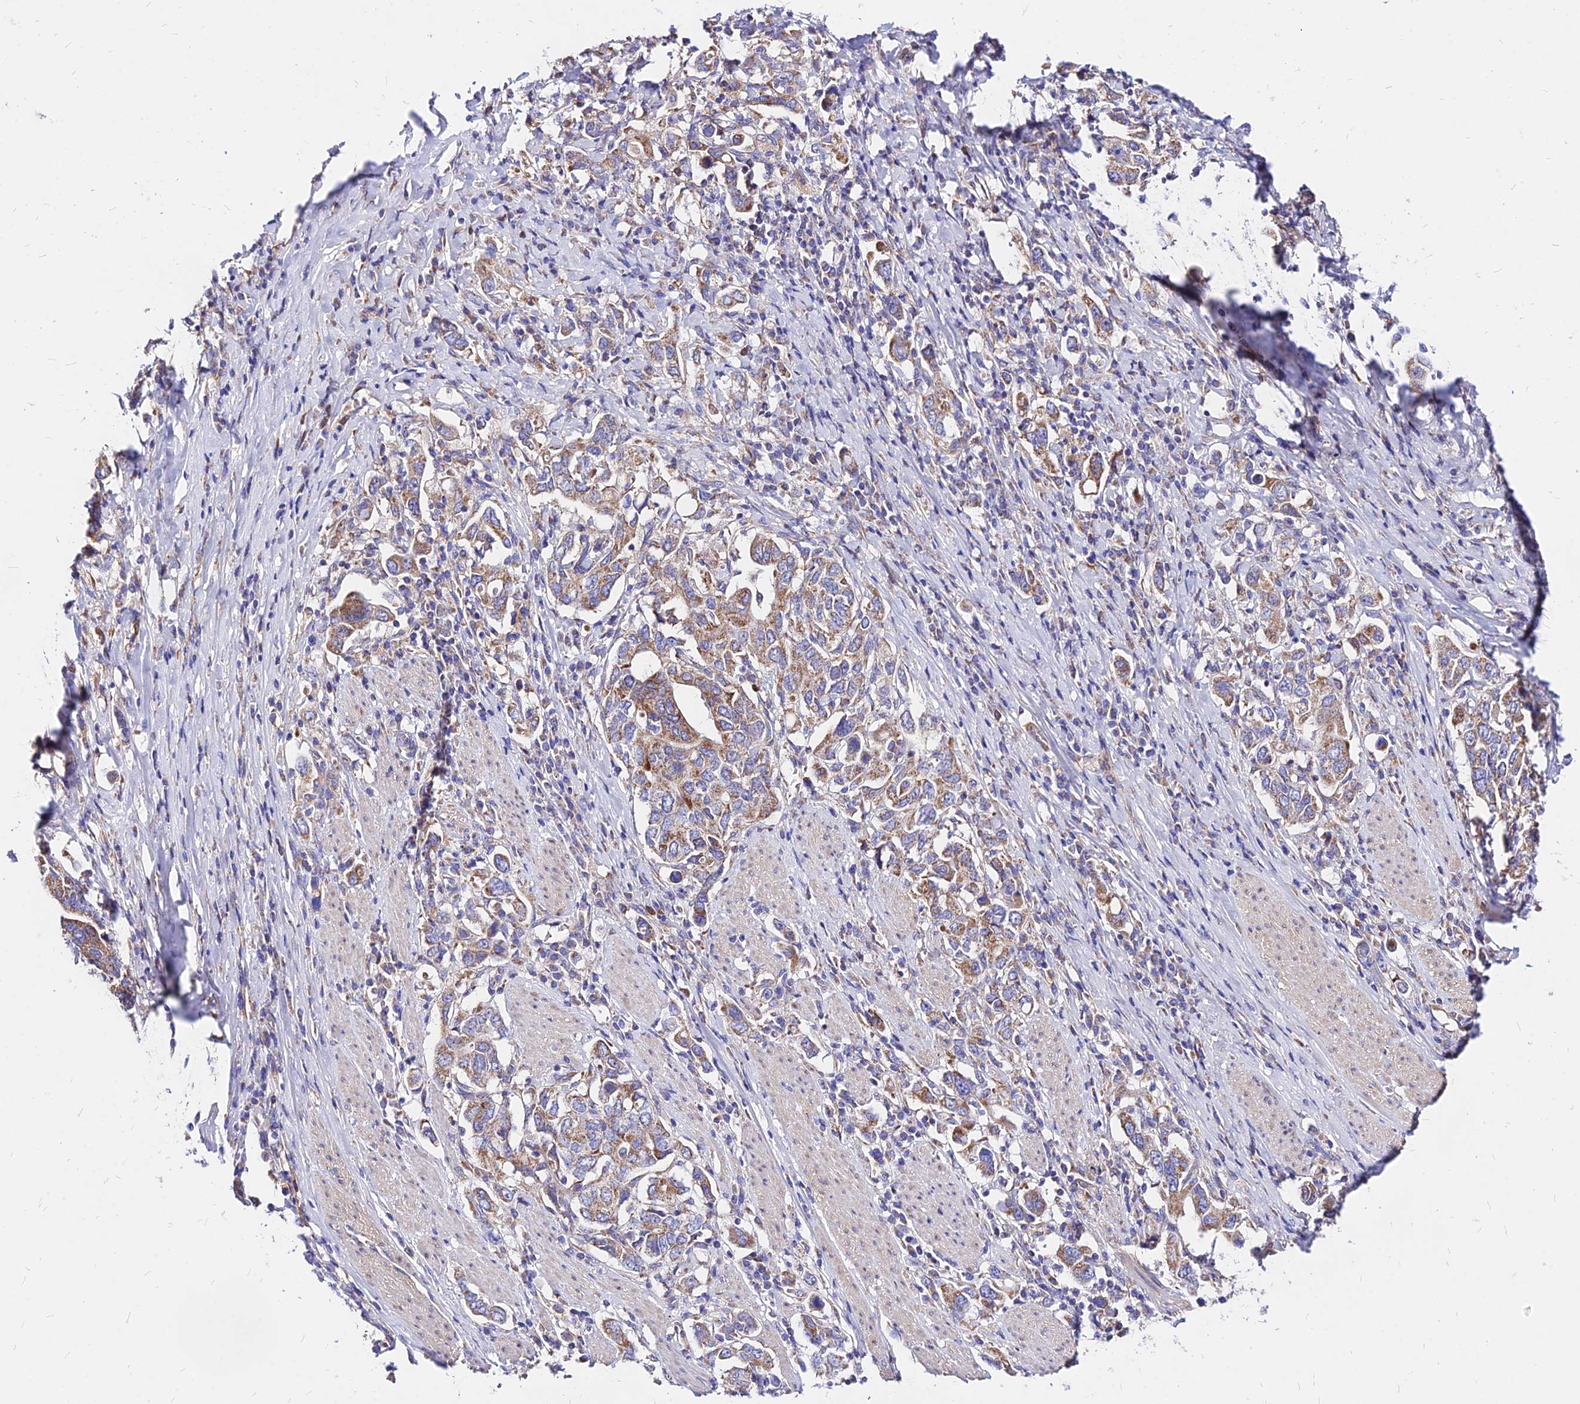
{"staining": {"intensity": "moderate", "quantity": ">75%", "location": "cytoplasmic/membranous"}, "tissue": "stomach cancer", "cell_type": "Tumor cells", "image_type": "cancer", "snomed": [{"axis": "morphology", "description": "Adenocarcinoma, NOS"}, {"axis": "topography", "description": "Stomach, upper"}, {"axis": "topography", "description": "Stomach"}], "caption": "DAB (3,3'-diaminobenzidine) immunohistochemical staining of stomach cancer (adenocarcinoma) displays moderate cytoplasmic/membranous protein expression in approximately >75% of tumor cells.", "gene": "MRPL3", "patient": {"sex": "male", "age": 62}}